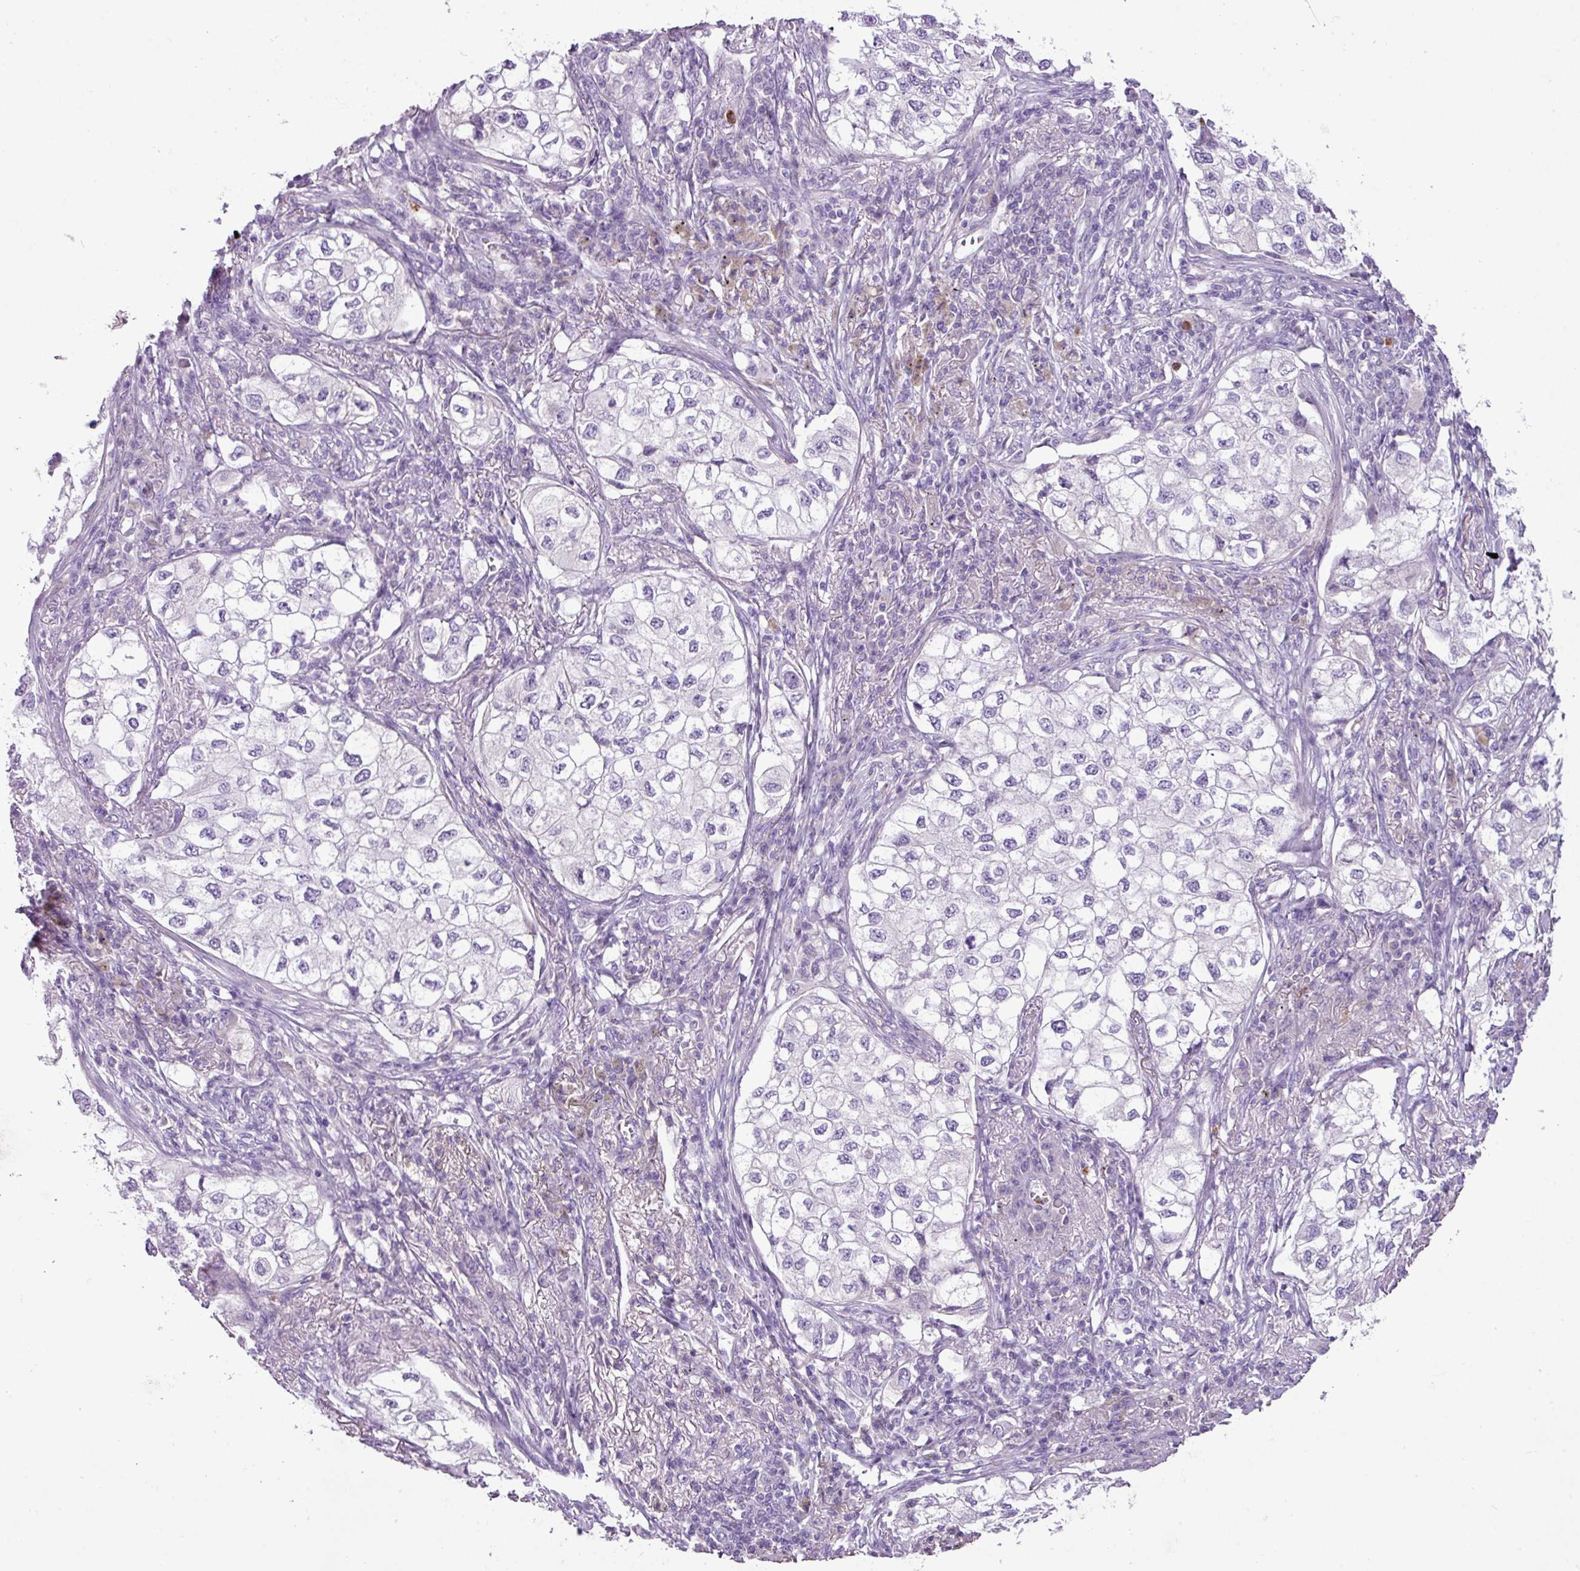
{"staining": {"intensity": "negative", "quantity": "none", "location": "none"}, "tissue": "lung cancer", "cell_type": "Tumor cells", "image_type": "cancer", "snomed": [{"axis": "morphology", "description": "Adenocarcinoma, NOS"}, {"axis": "topography", "description": "Lung"}], "caption": "Tumor cells show no significant positivity in lung adenocarcinoma.", "gene": "HTR3E", "patient": {"sex": "male", "age": 63}}